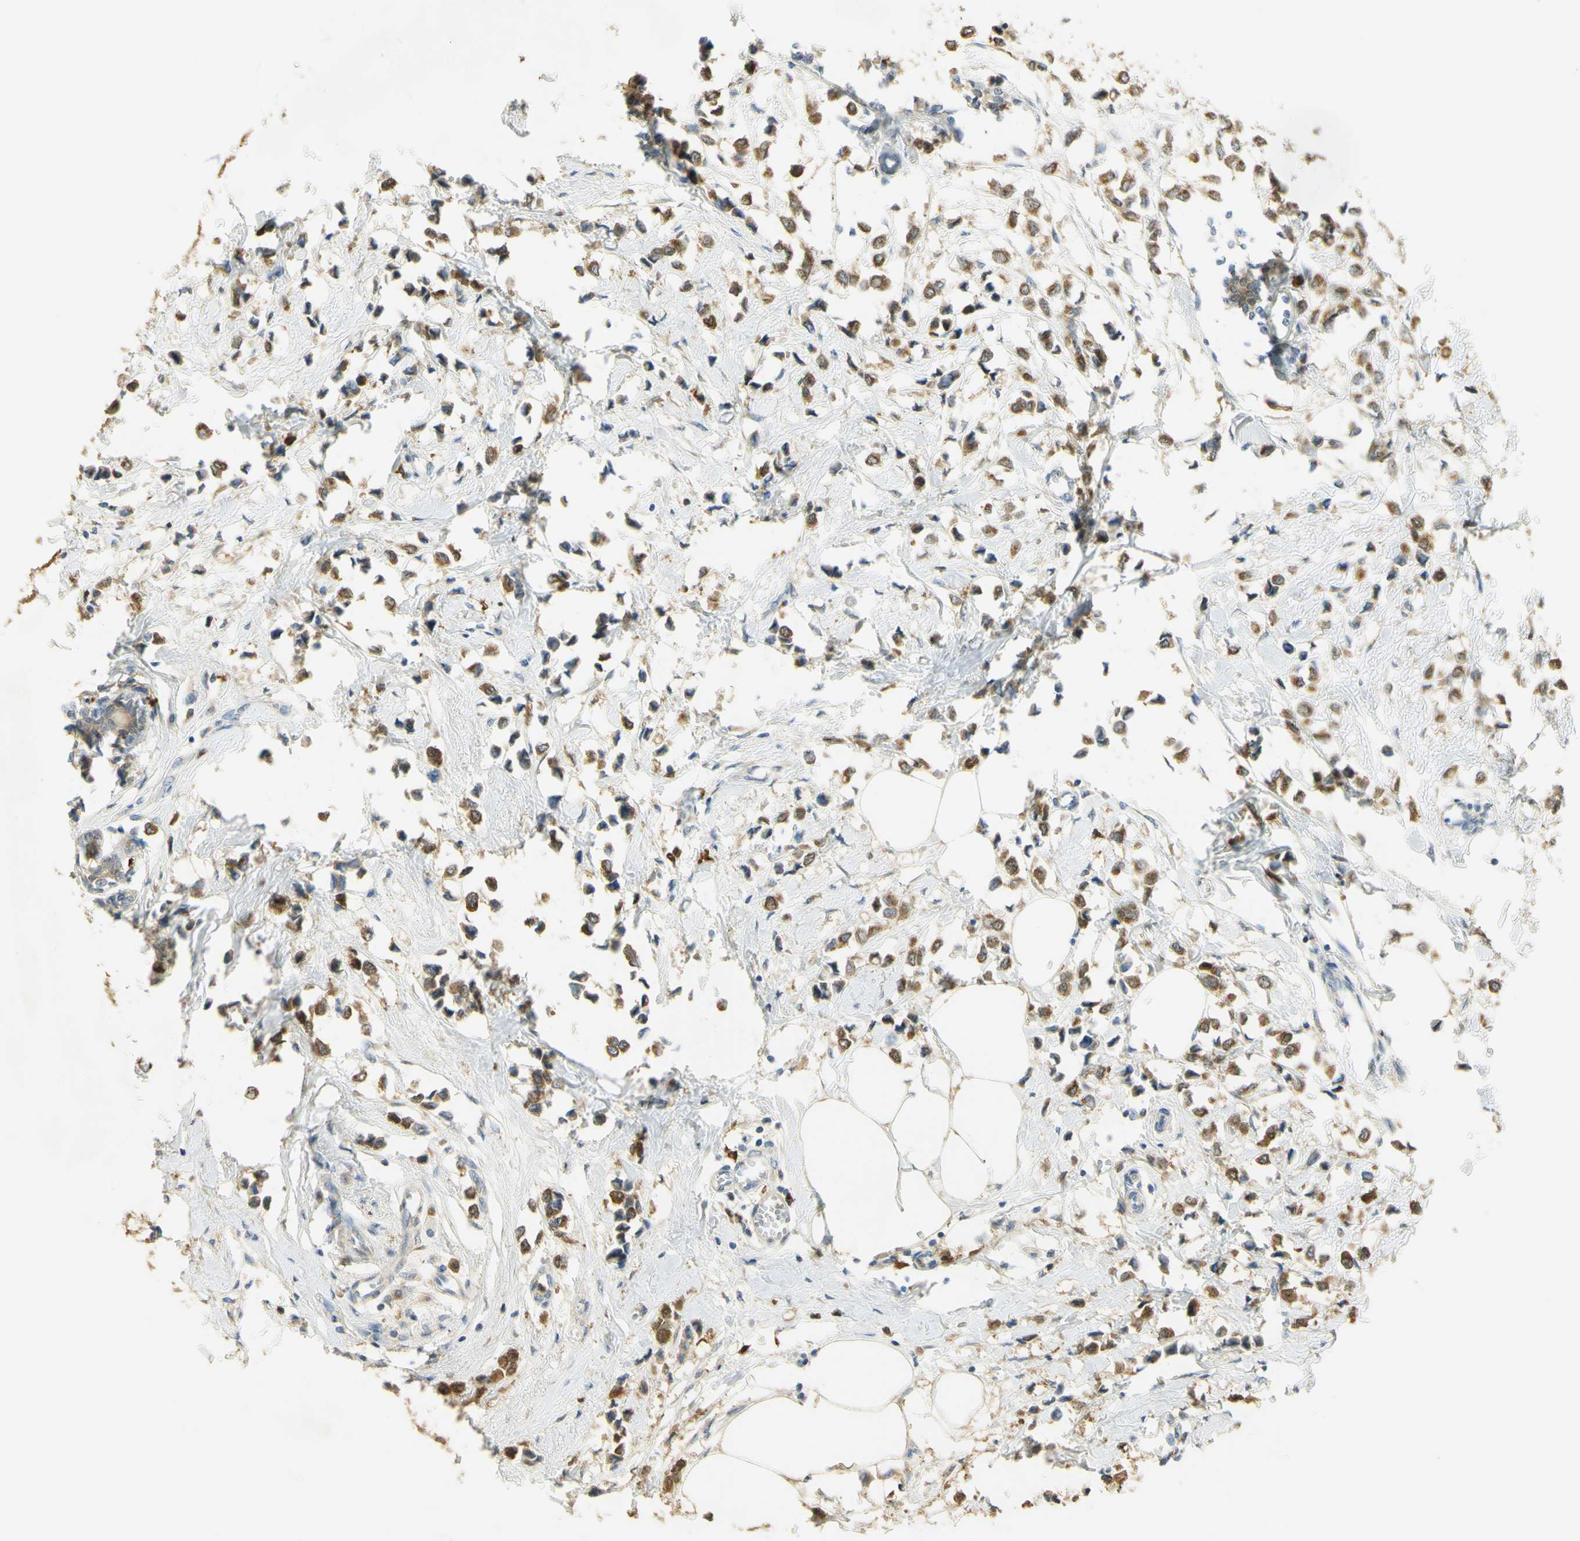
{"staining": {"intensity": "moderate", "quantity": ">75%", "location": "cytoplasmic/membranous"}, "tissue": "breast cancer", "cell_type": "Tumor cells", "image_type": "cancer", "snomed": [{"axis": "morphology", "description": "Lobular carcinoma"}, {"axis": "topography", "description": "Breast"}], "caption": "Lobular carcinoma (breast) tissue shows moderate cytoplasmic/membranous positivity in about >75% of tumor cells (DAB (3,3'-diaminobenzidine) IHC with brightfield microscopy, high magnification).", "gene": "PAK1", "patient": {"sex": "female", "age": 51}}